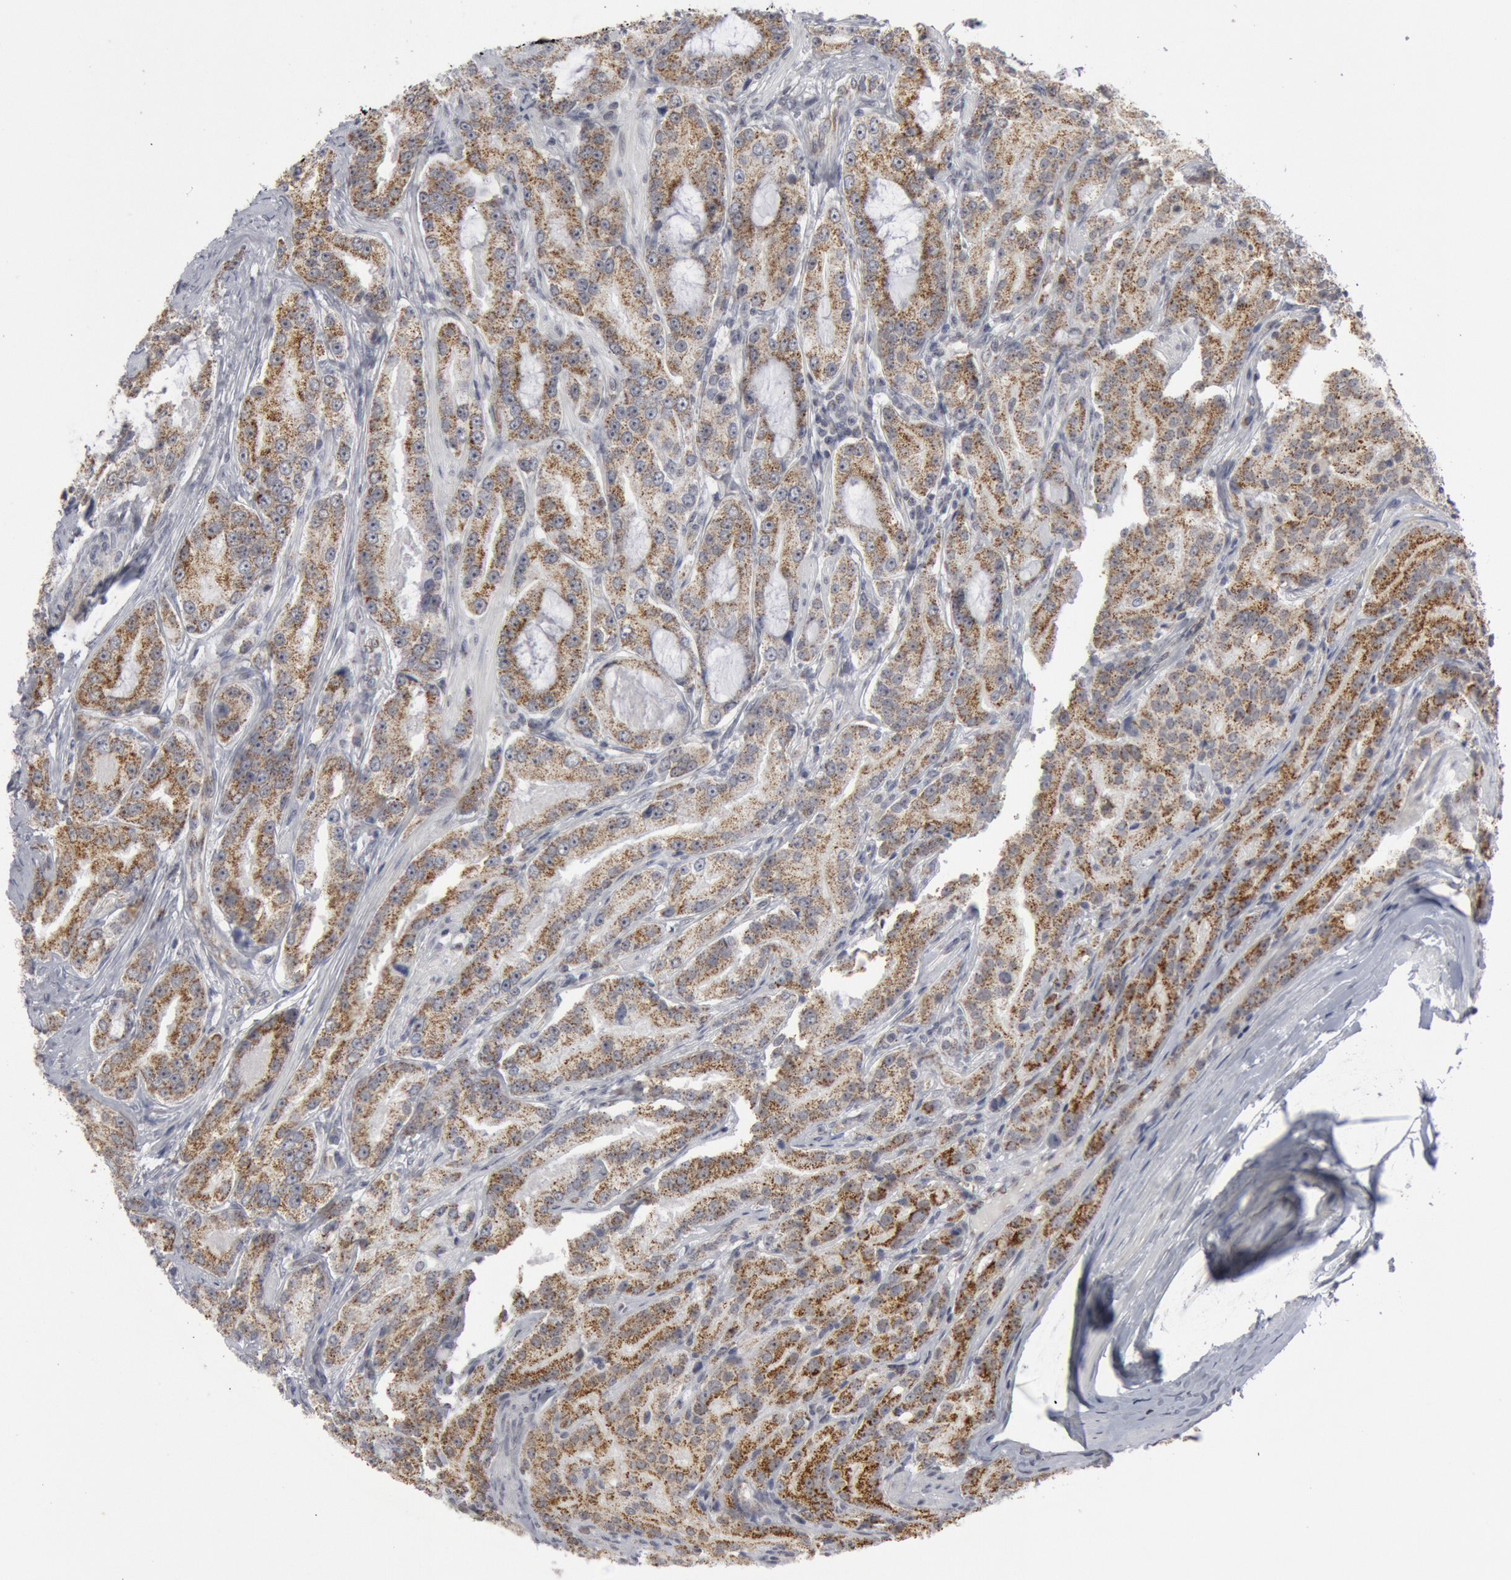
{"staining": {"intensity": "moderate", "quantity": ">75%", "location": "cytoplasmic/membranous"}, "tissue": "prostate cancer", "cell_type": "Tumor cells", "image_type": "cancer", "snomed": [{"axis": "morphology", "description": "Adenocarcinoma, Medium grade"}, {"axis": "topography", "description": "Prostate"}], "caption": "Immunohistochemistry of human prostate medium-grade adenocarcinoma displays medium levels of moderate cytoplasmic/membranous staining in about >75% of tumor cells.", "gene": "CASP9", "patient": {"sex": "male", "age": 72}}